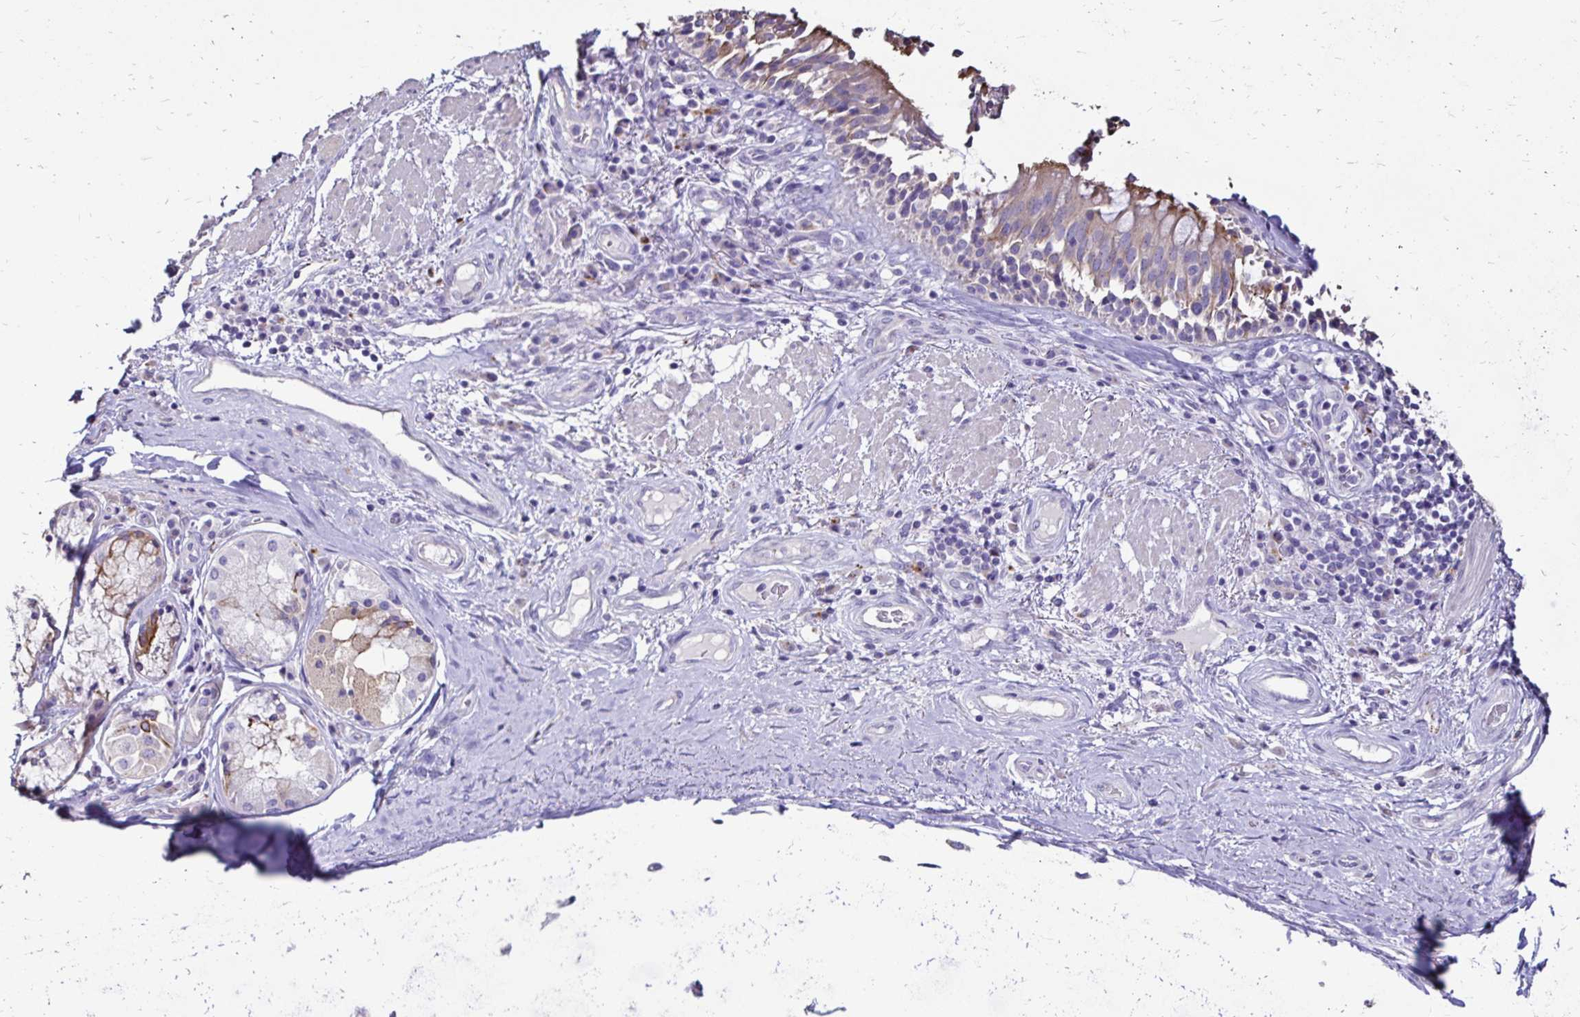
{"staining": {"intensity": "negative", "quantity": "none", "location": "none"}, "tissue": "adipose tissue", "cell_type": "Adipocytes", "image_type": "normal", "snomed": [{"axis": "morphology", "description": "Normal tissue, NOS"}, {"axis": "topography", "description": "Cartilage tissue"}, {"axis": "topography", "description": "Bronchus"}], "caption": "Immunohistochemistry (IHC) of unremarkable adipose tissue exhibits no expression in adipocytes. The staining is performed using DAB brown chromogen with nuclei counter-stained in using hematoxylin.", "gene": "EVPL", "patient": {"sex": "male", "age": 64}}